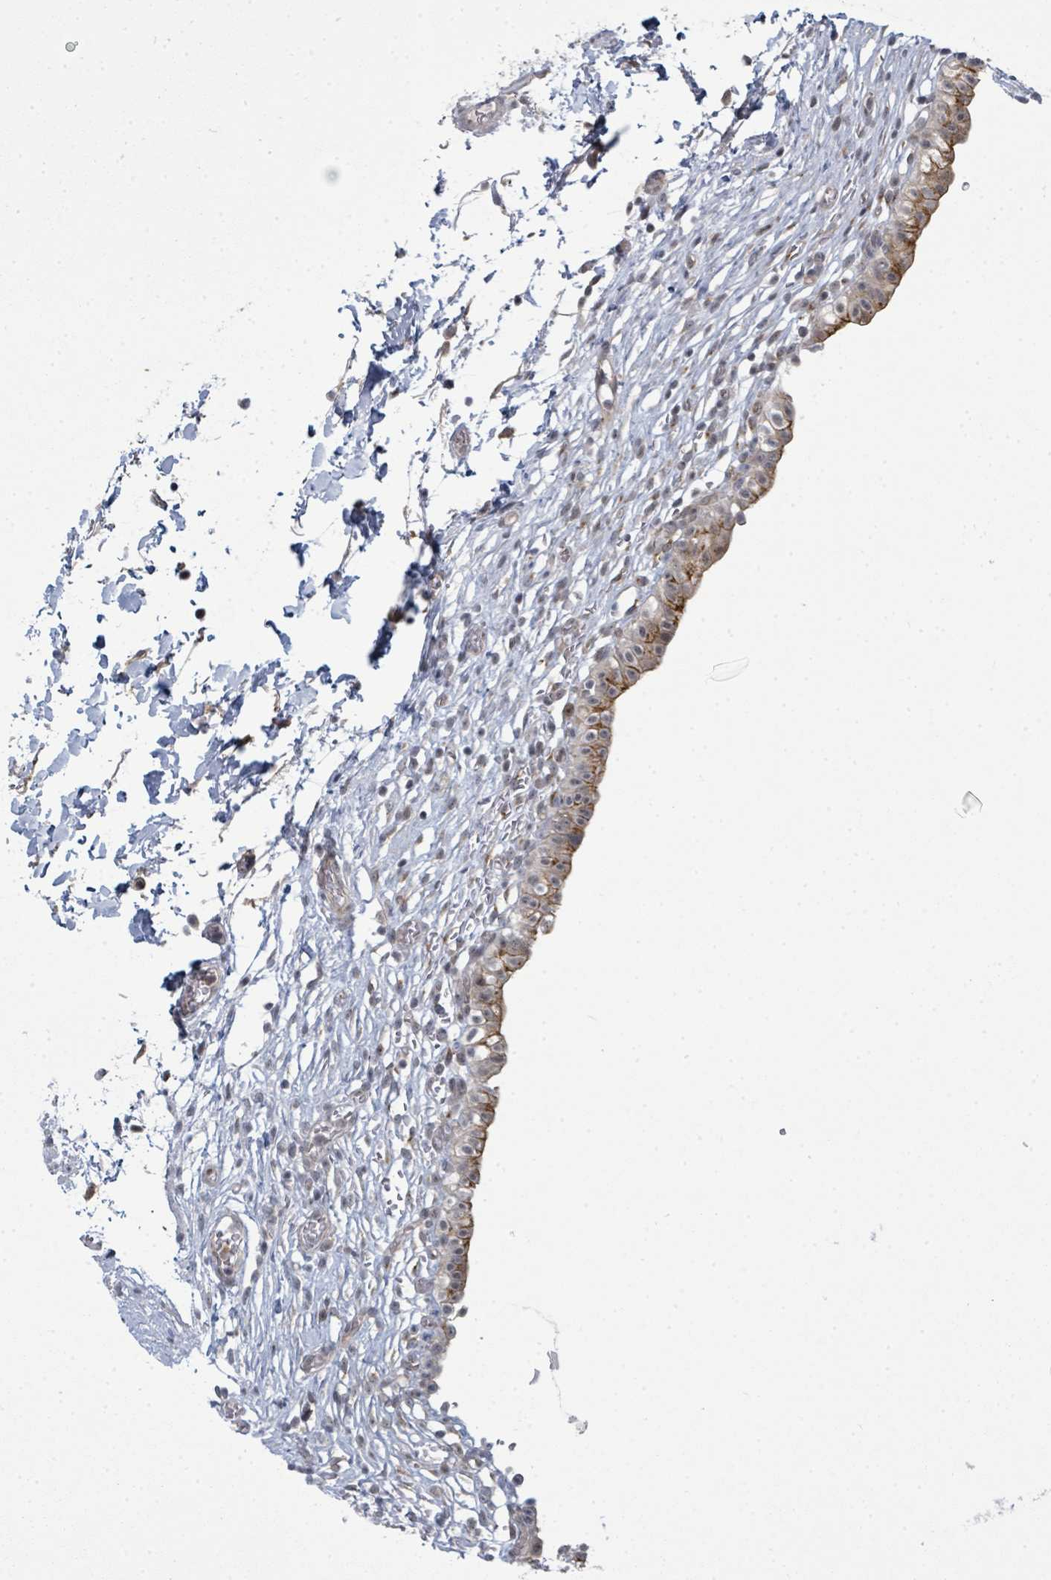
{"staining": {"intensity": "strong", "quantity": "25%-75%", "location": "cytoplasmic/membranous"}, "tissue": "urinary bladder", "cell_type": "Urothelial cells", "image_type": "normal", "snomed": [{"axis": "morphology", "description": "Normal tissue, NOS"}, {"axis": "topography", "description": "Urinary bladder"}, {"axis": "topography", "description": "Peripheral nerve tissue"}], "caption": "Strong cytoplasmic/membranous expression is identified in about 25%-75% of urothelial cells in normal urinary bladder. (IHC, brightfield microscopy, high magnification).", "gene": "PSMG2", "patient": {"sex": "male", "age": 55}}